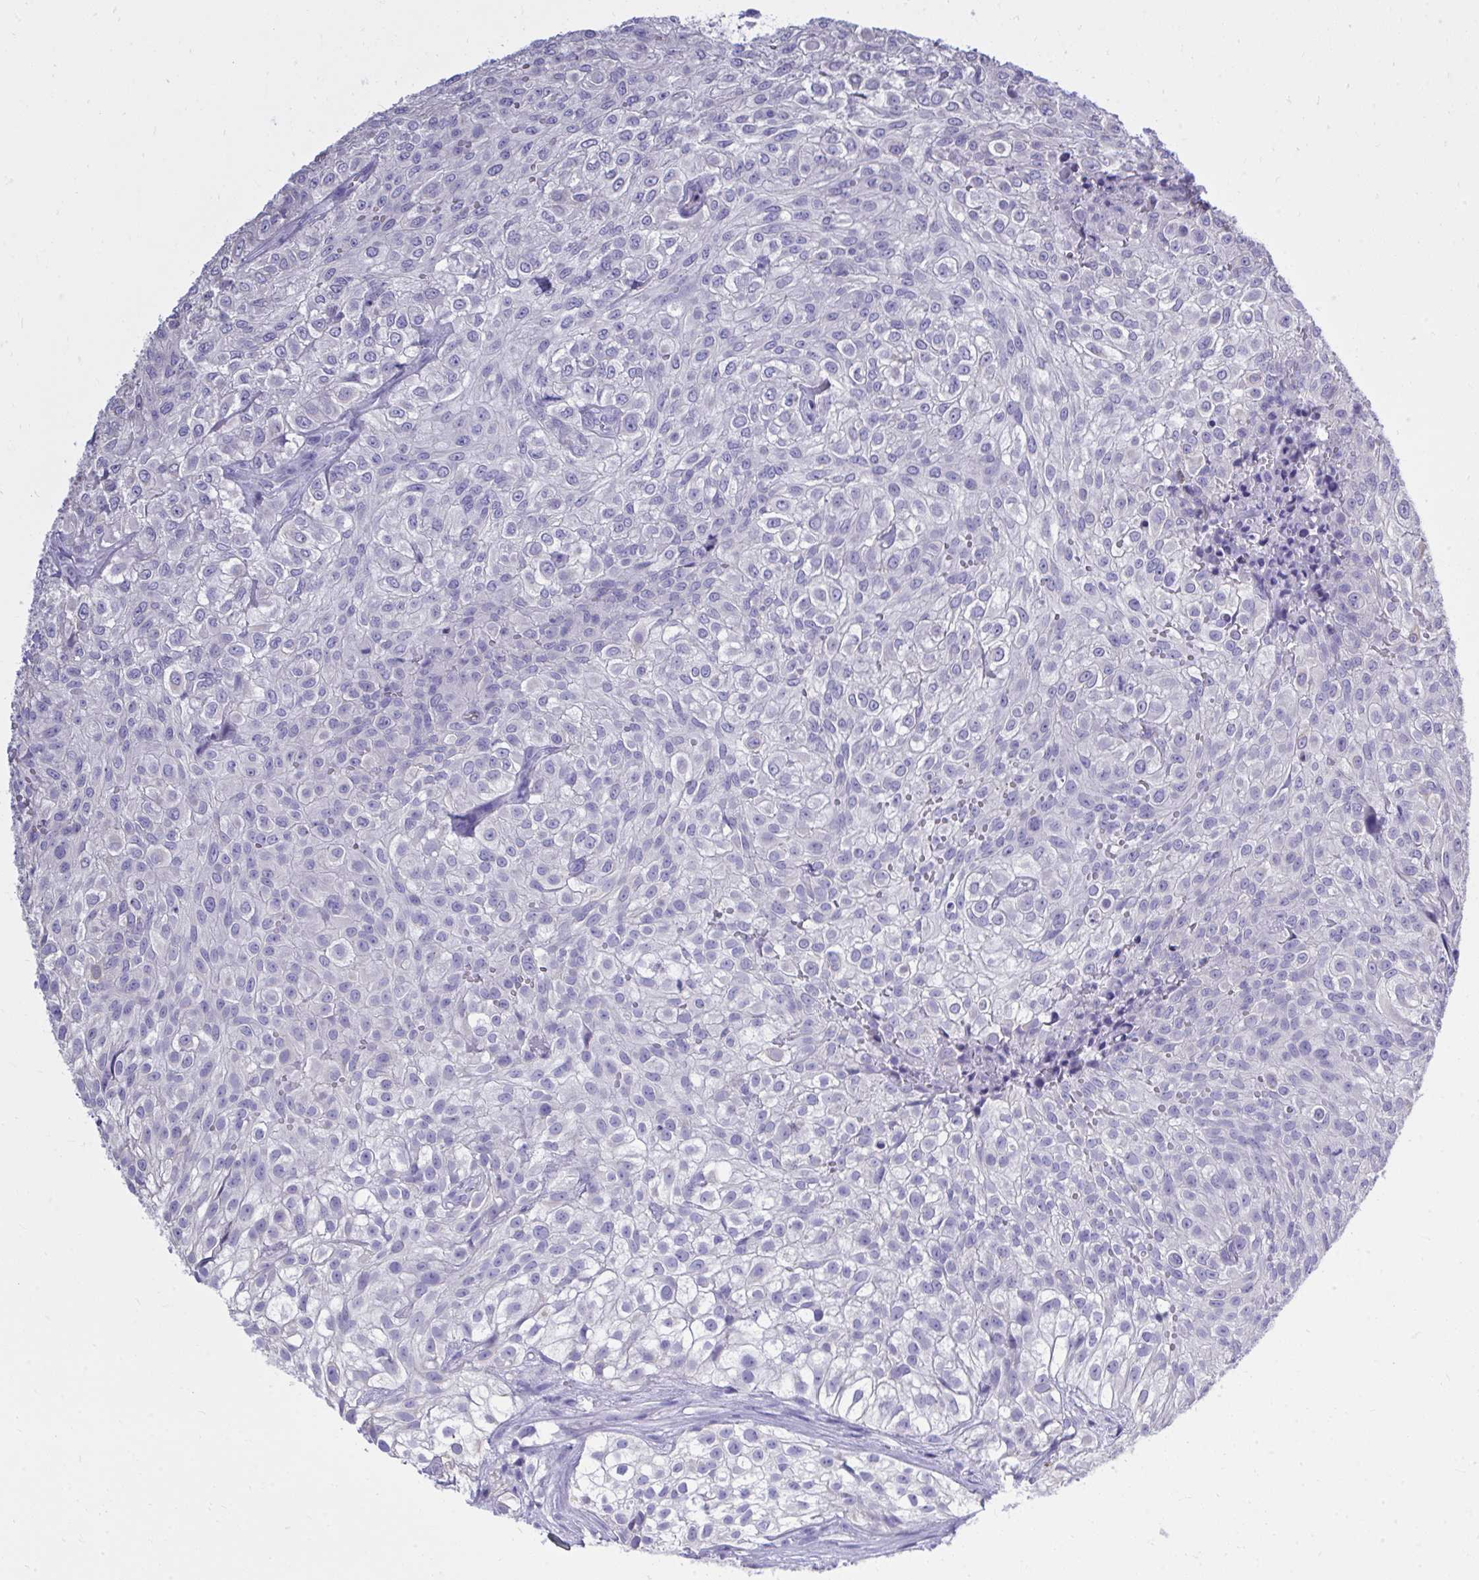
{"staining": {"intensity": "negative", "quantity": "none", "location": "none"}, "tissue": "urothelial cancer", "cell_type": "Tumor cells", "image_type": "cancer", "snomed": [{"axis": "morphology", "description": "Urothelial carcinoma, High grade"}, {"axis": "topography", "description": "Urinary bladder"}], "caption": "This image is of urothelial carcinoma (high-grade) stained with IHC to label a protein in brown with the nuclei are counter-stained blue. There is no positivity in tumor cells.", "gene": "PSD", "patient": {"sex": "male", "age": 56}}